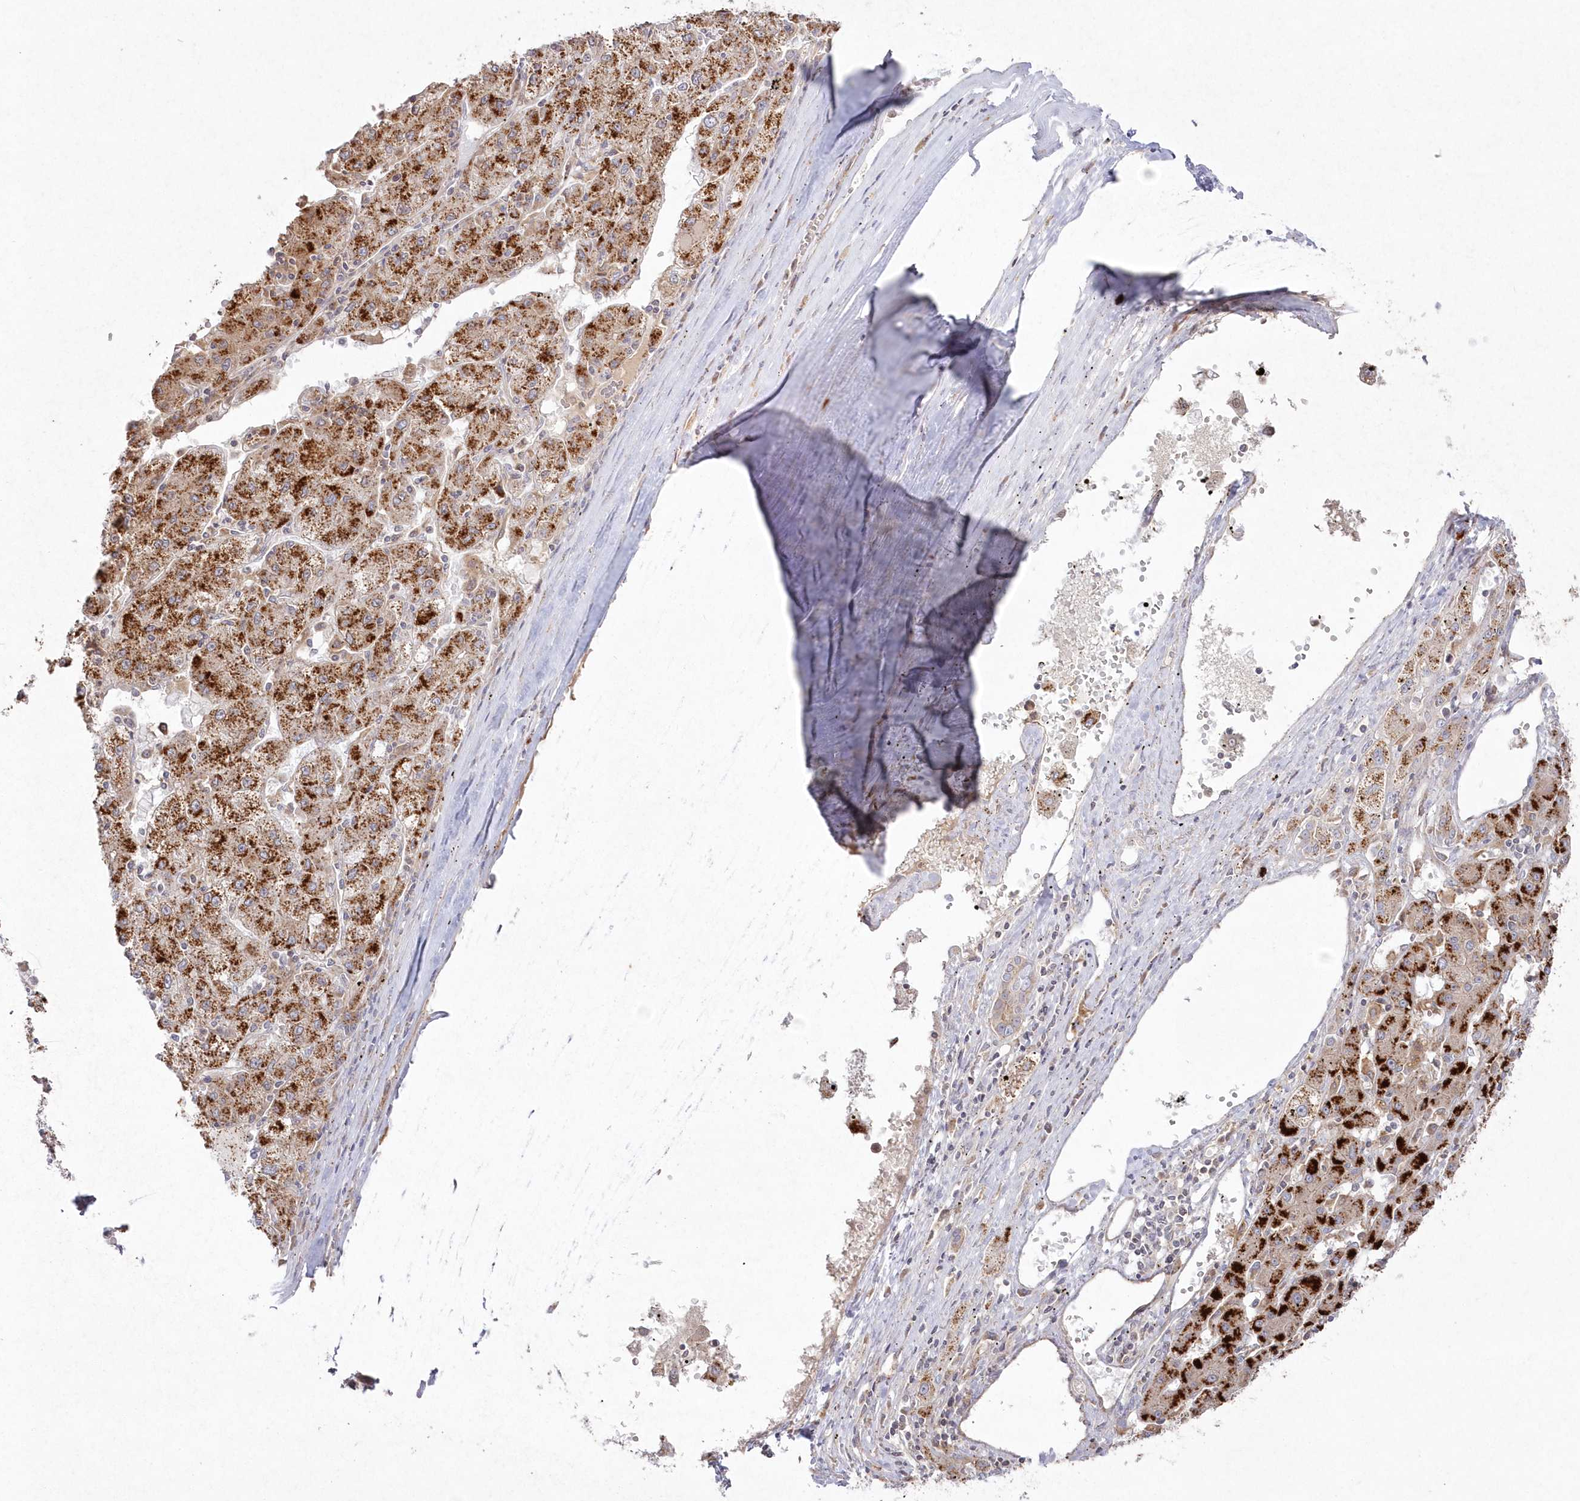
{"staining": {"intensity": "moderate", "quantity": ">75%", "location": "cytoplasmic/membranous"}, "tissue": "liver cancer", "cell_type": "Tumor cells", "image_type": "cancer", "snomed": [{"axis": "morphology", "description": "Carcinoma, Hepatocellular, NOS"}, {"axis": "topography", "description": "Liver"}], "caption": "The micrograph displays staining of liver hepatocellular carcinoma, revealing moderate cytoplasmic/membranous protein staining (brown color) within tumor cells.", "gene": "ARSB", "patient": {"sex": "male", "age": 72}}